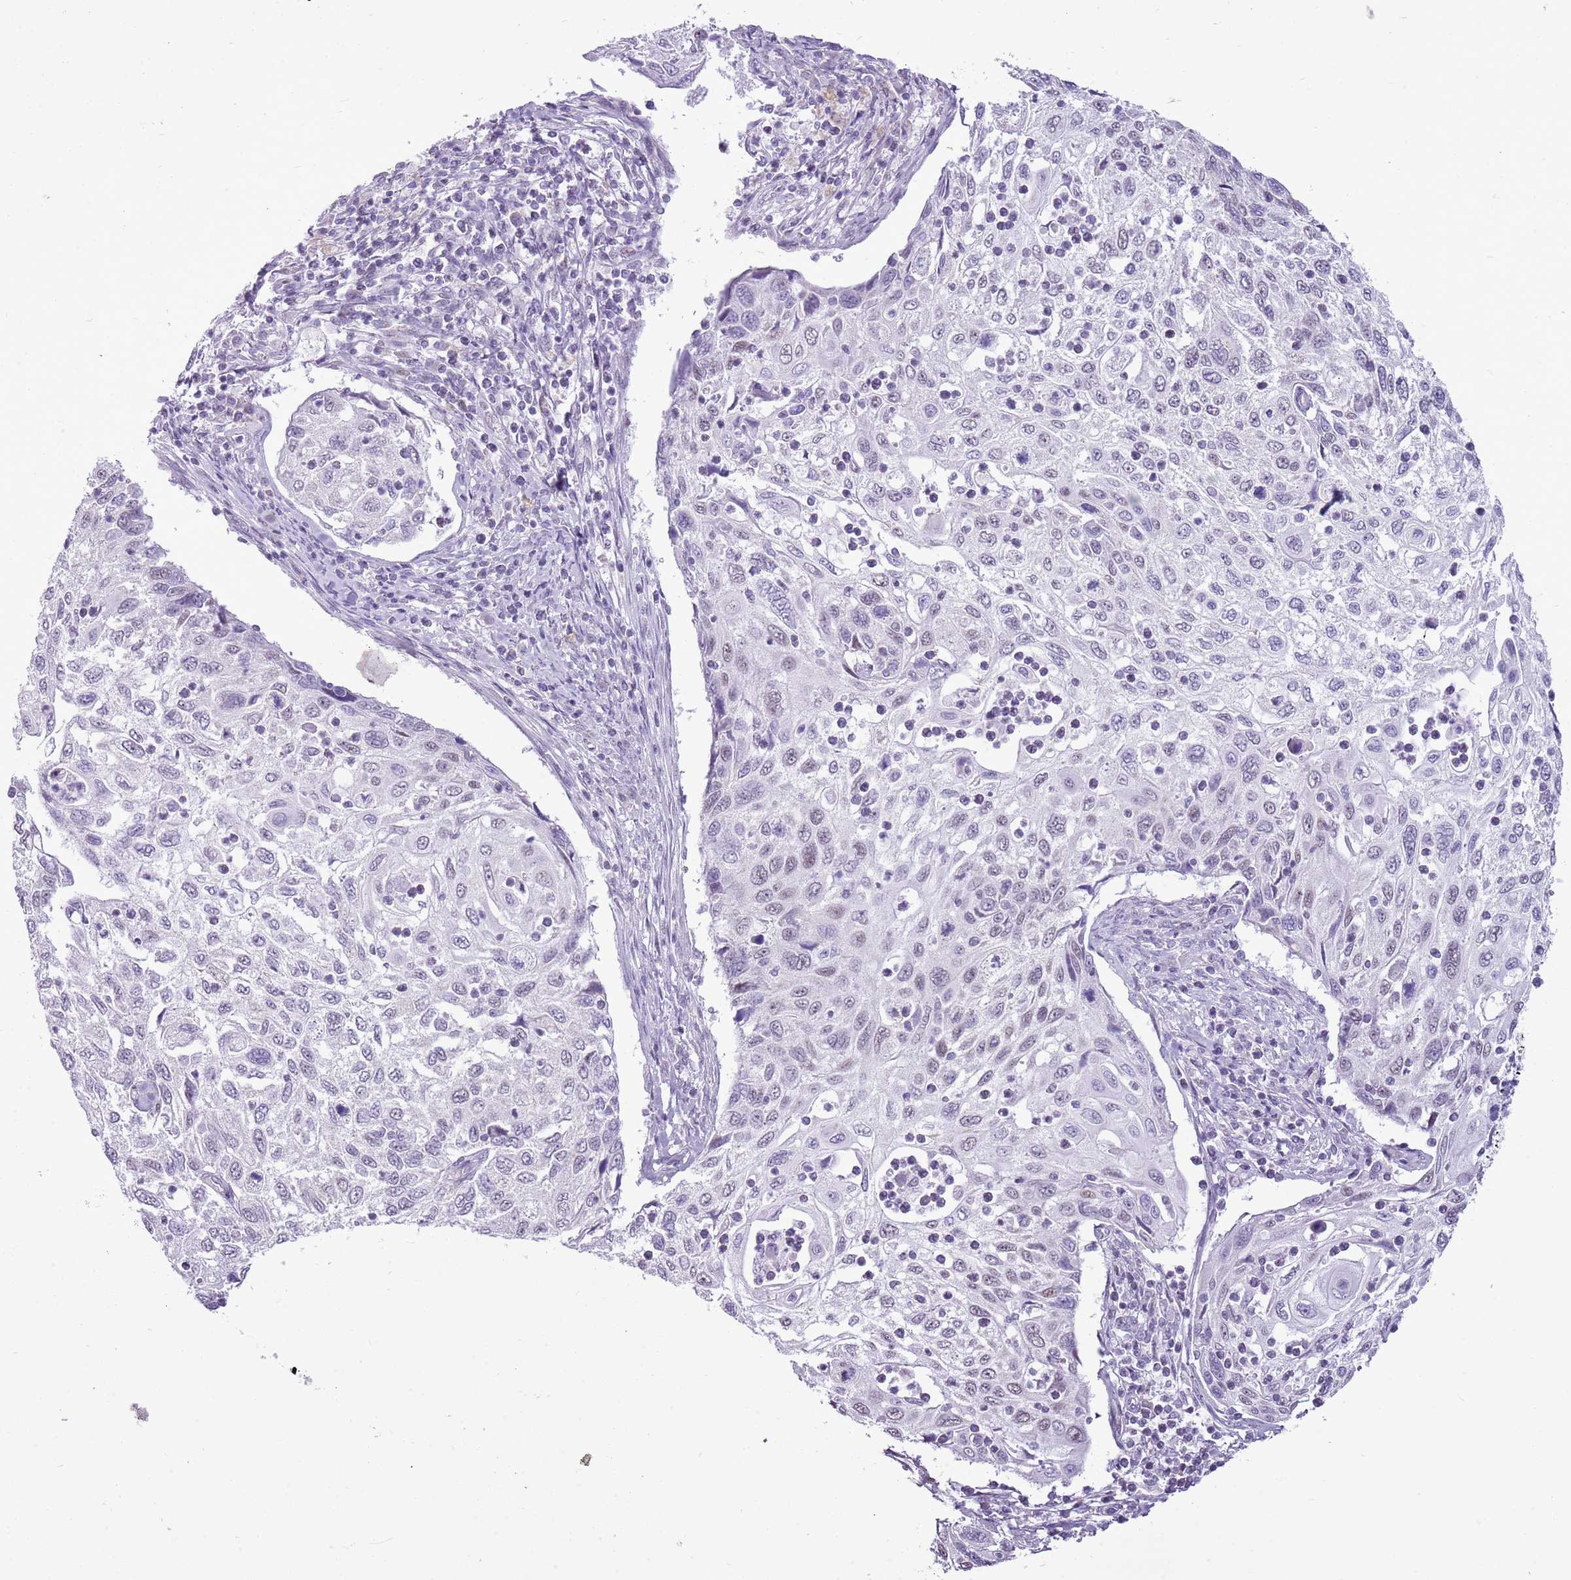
{"staining": {"intensity": "negative", "quantity": "none", "location": "none"}, "tissue": "cervical cancer", "cell_type": "Tumor cells", "image_type": "cancer", "snomed": [{"axis": "morphology", "description": "Squamous cell carcinoma, NOS"}, {"axis": "topography", "description": "Cervix"}], "caption": "Cervical cancer was stained to show a protein in brown. There is no significant expression in tumor cells.", "gene": "RPL3L", "patient": {"sex": "female", "age": 70}}